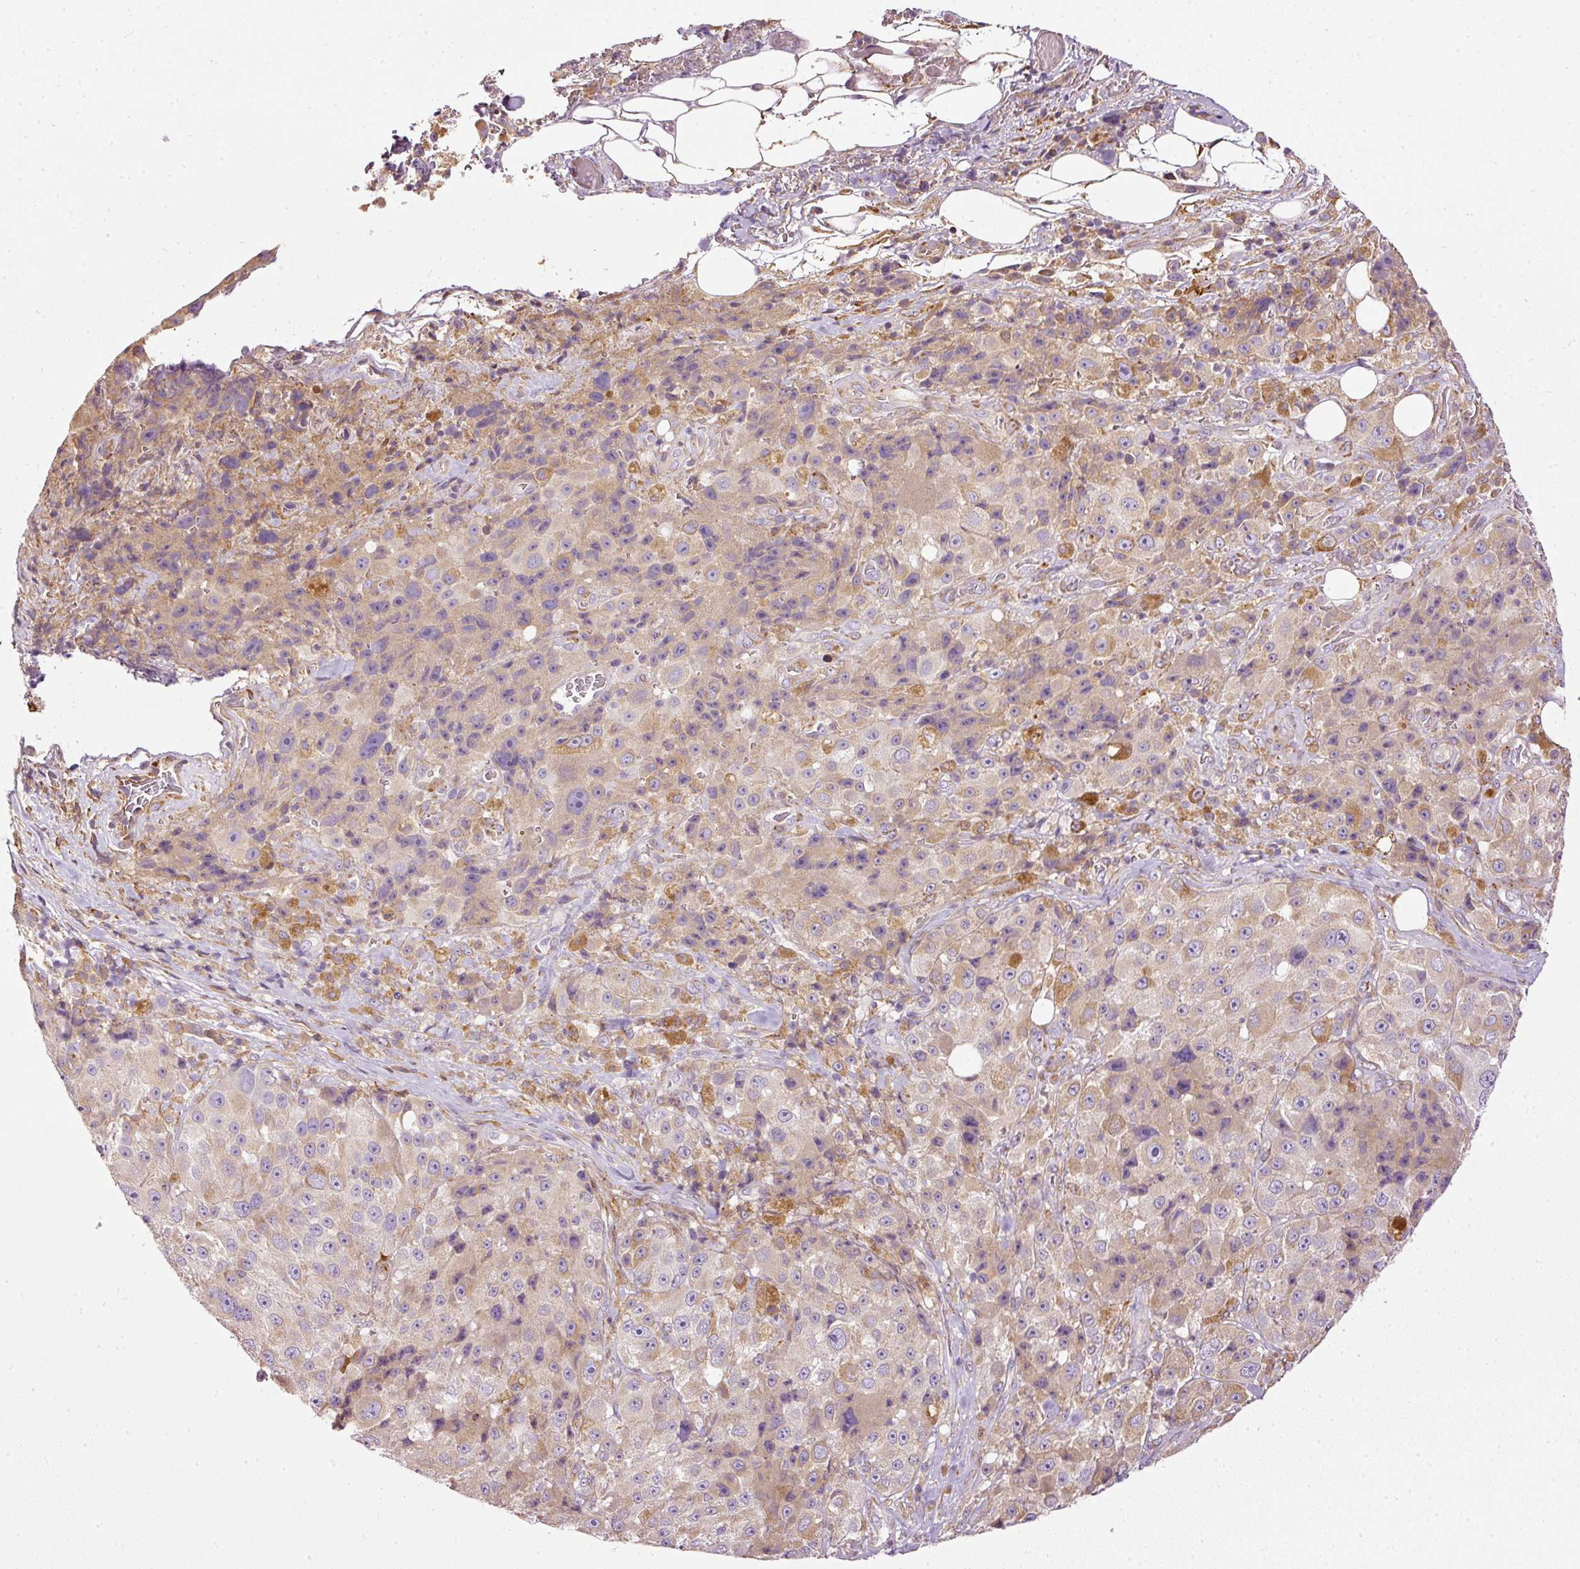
{"staining": {"intensity": "weak", "quantity": "25%-75%", "location": "cytoplasmic/membranous"}, "tissue": "melanoma", "cell_type": "Tumor cells", "image_type": "cancer", "snomed": [{"axis": "morphology", "description": "Malignant melanoma, Metastatic site"}, {"axis": "topography", "description": "Lymph node"}], "caption": "This histopathology image shows immunohistochemistry staining of human melanoma, with low weak cytoplasmic/membranous expression in about 25%-75% of tumor cells.", "gene": "PAQR9", "patient": {"sex": "male", "age": 62}}